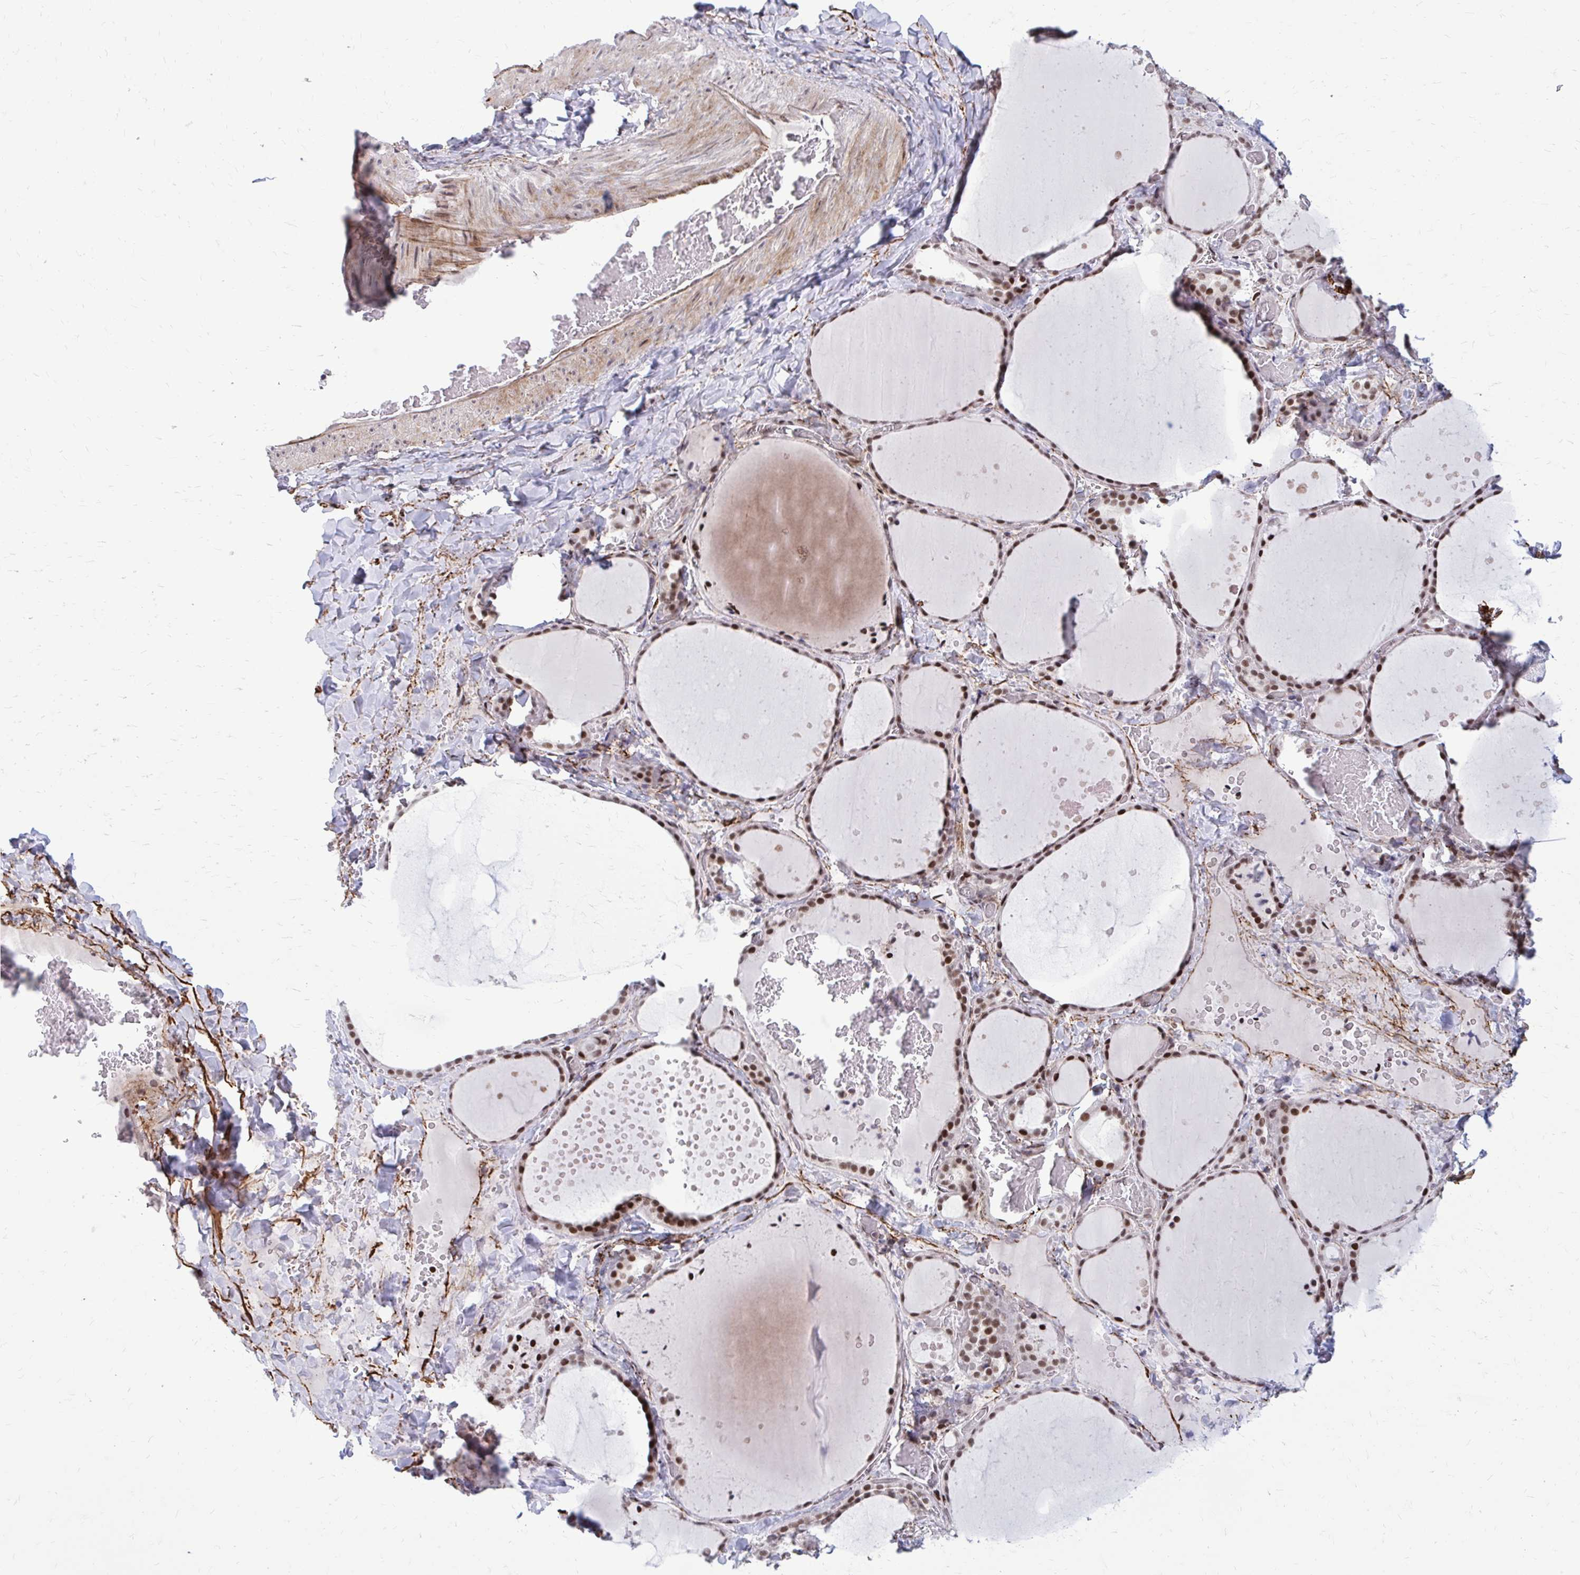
{"staining": {"intensity": "strong", "quantity": ">75%", "location": "nuclear"}, "tissue": "thyroid gland", "cell_type": "Glandular cells", "image_type": "normal", "snomed": [{"axis": "morphology", "description": "Normal tissue, NOS"}, {"axis": "topography", "description": "Thyroid gland"}], "caption": "About >75% of glandular cells in benign human thyroid gland show strong nuclear protein positivity as visualized by brown immunohistochemical staining.", "gene": "PSME4", "patient": {"sex": "female", "age": 36}}